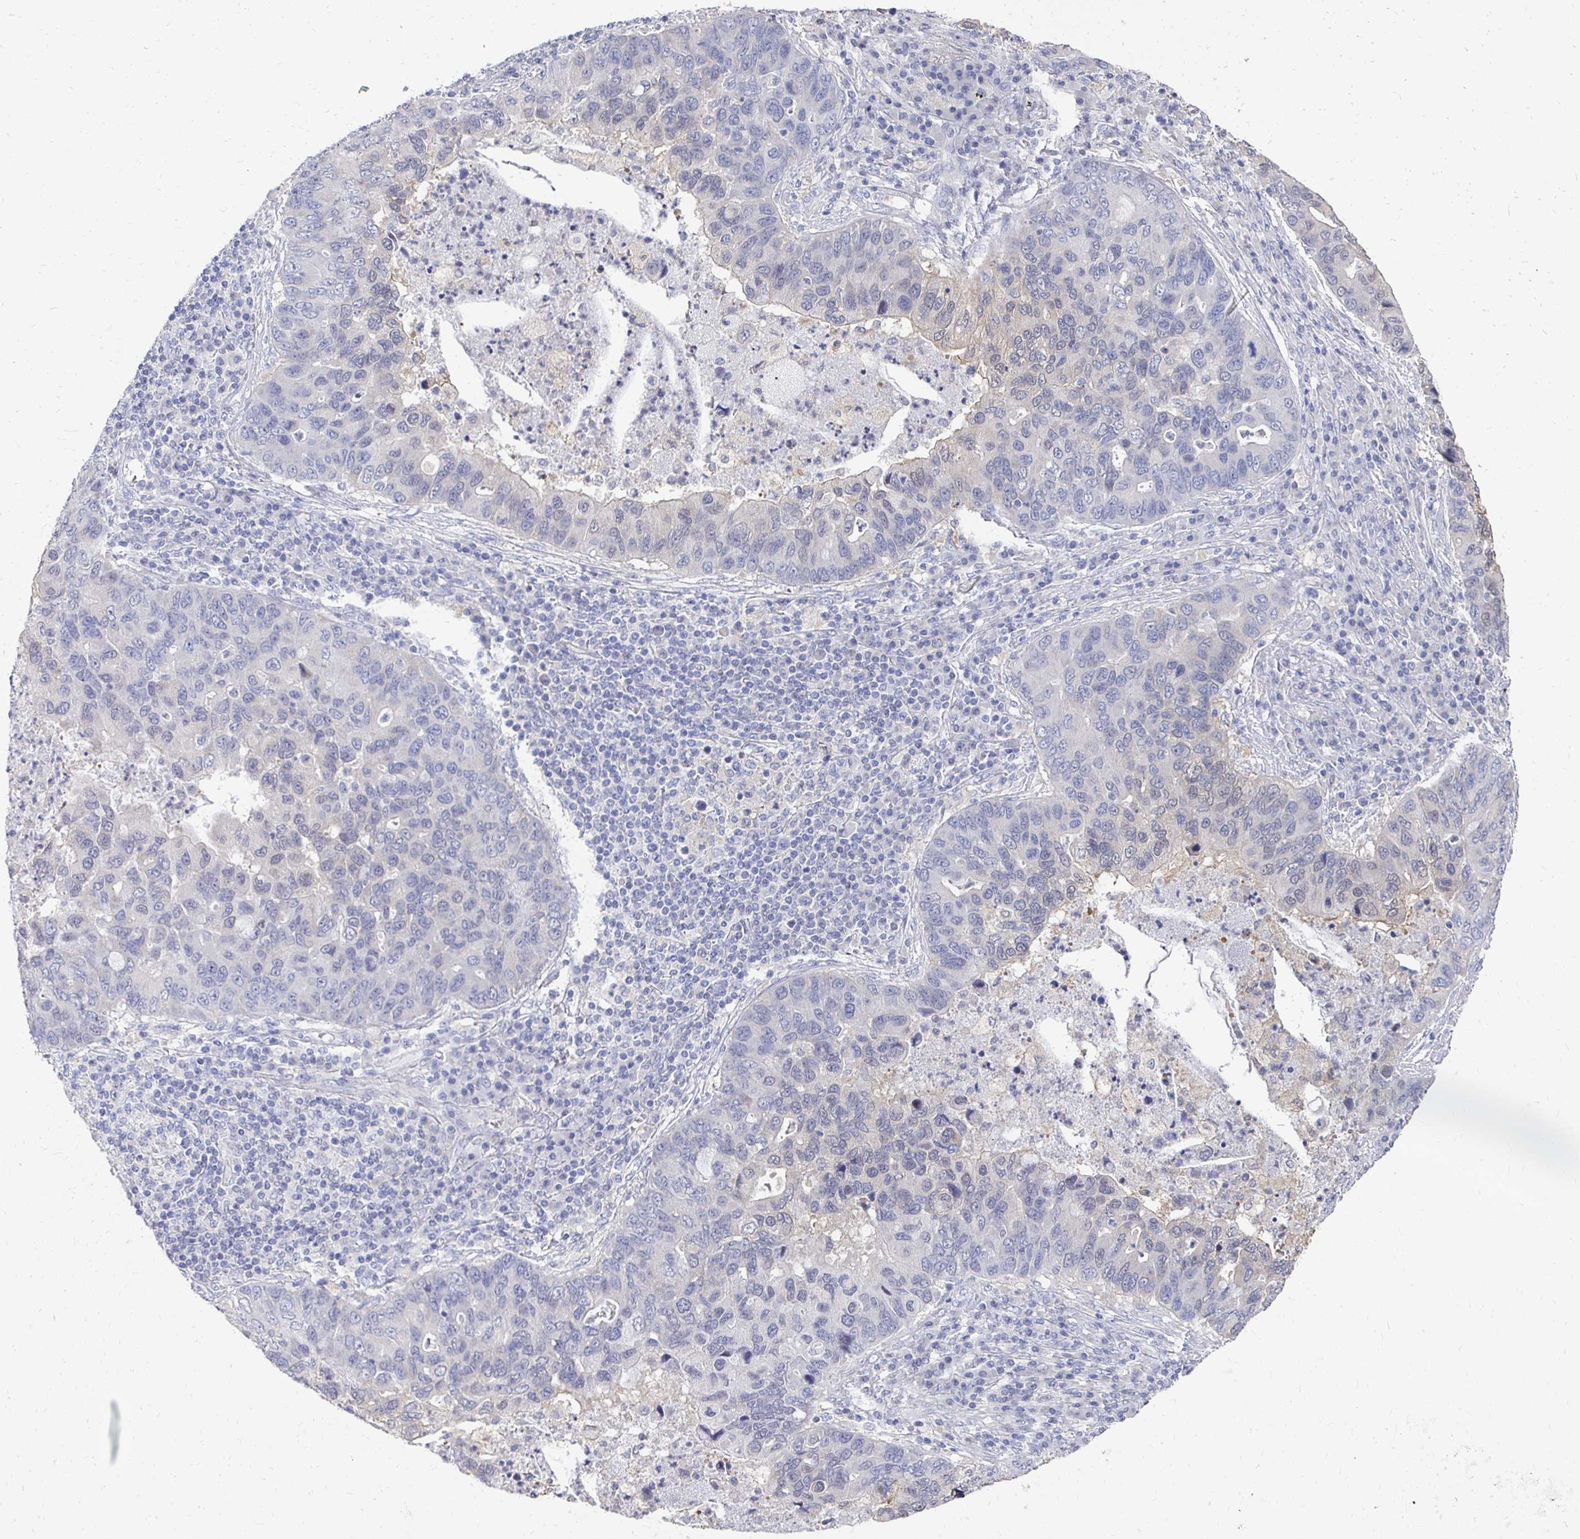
{"staining": {"intensity": "negative", "quantity": "none", "location": "none"}, "tissue": "lung cancer", "cell_type": "Tumor cells", "image_type": "cancer", "snomed": [{"axis": "morphology", "description": "Adenocarcinoma, NOS"}, {"axis": "morphology", "description": "Adenocarcinoma, metastatic, NOS"}, {"axis": "topography", "description": "Lymph node"}, {"axis": "topography", "description": "Lung"}], "caption": "DAB (3,3'-diaminobenzidine) immunohistochemical staining of human metastatic adenocarcinoma (lung) reveals no significant expression in tumor cells. (DAB immunohistochemistry with hematoxylin counter stain).", "gene": "SYCP3", "patient": {"sex": "female", "age": 54}}